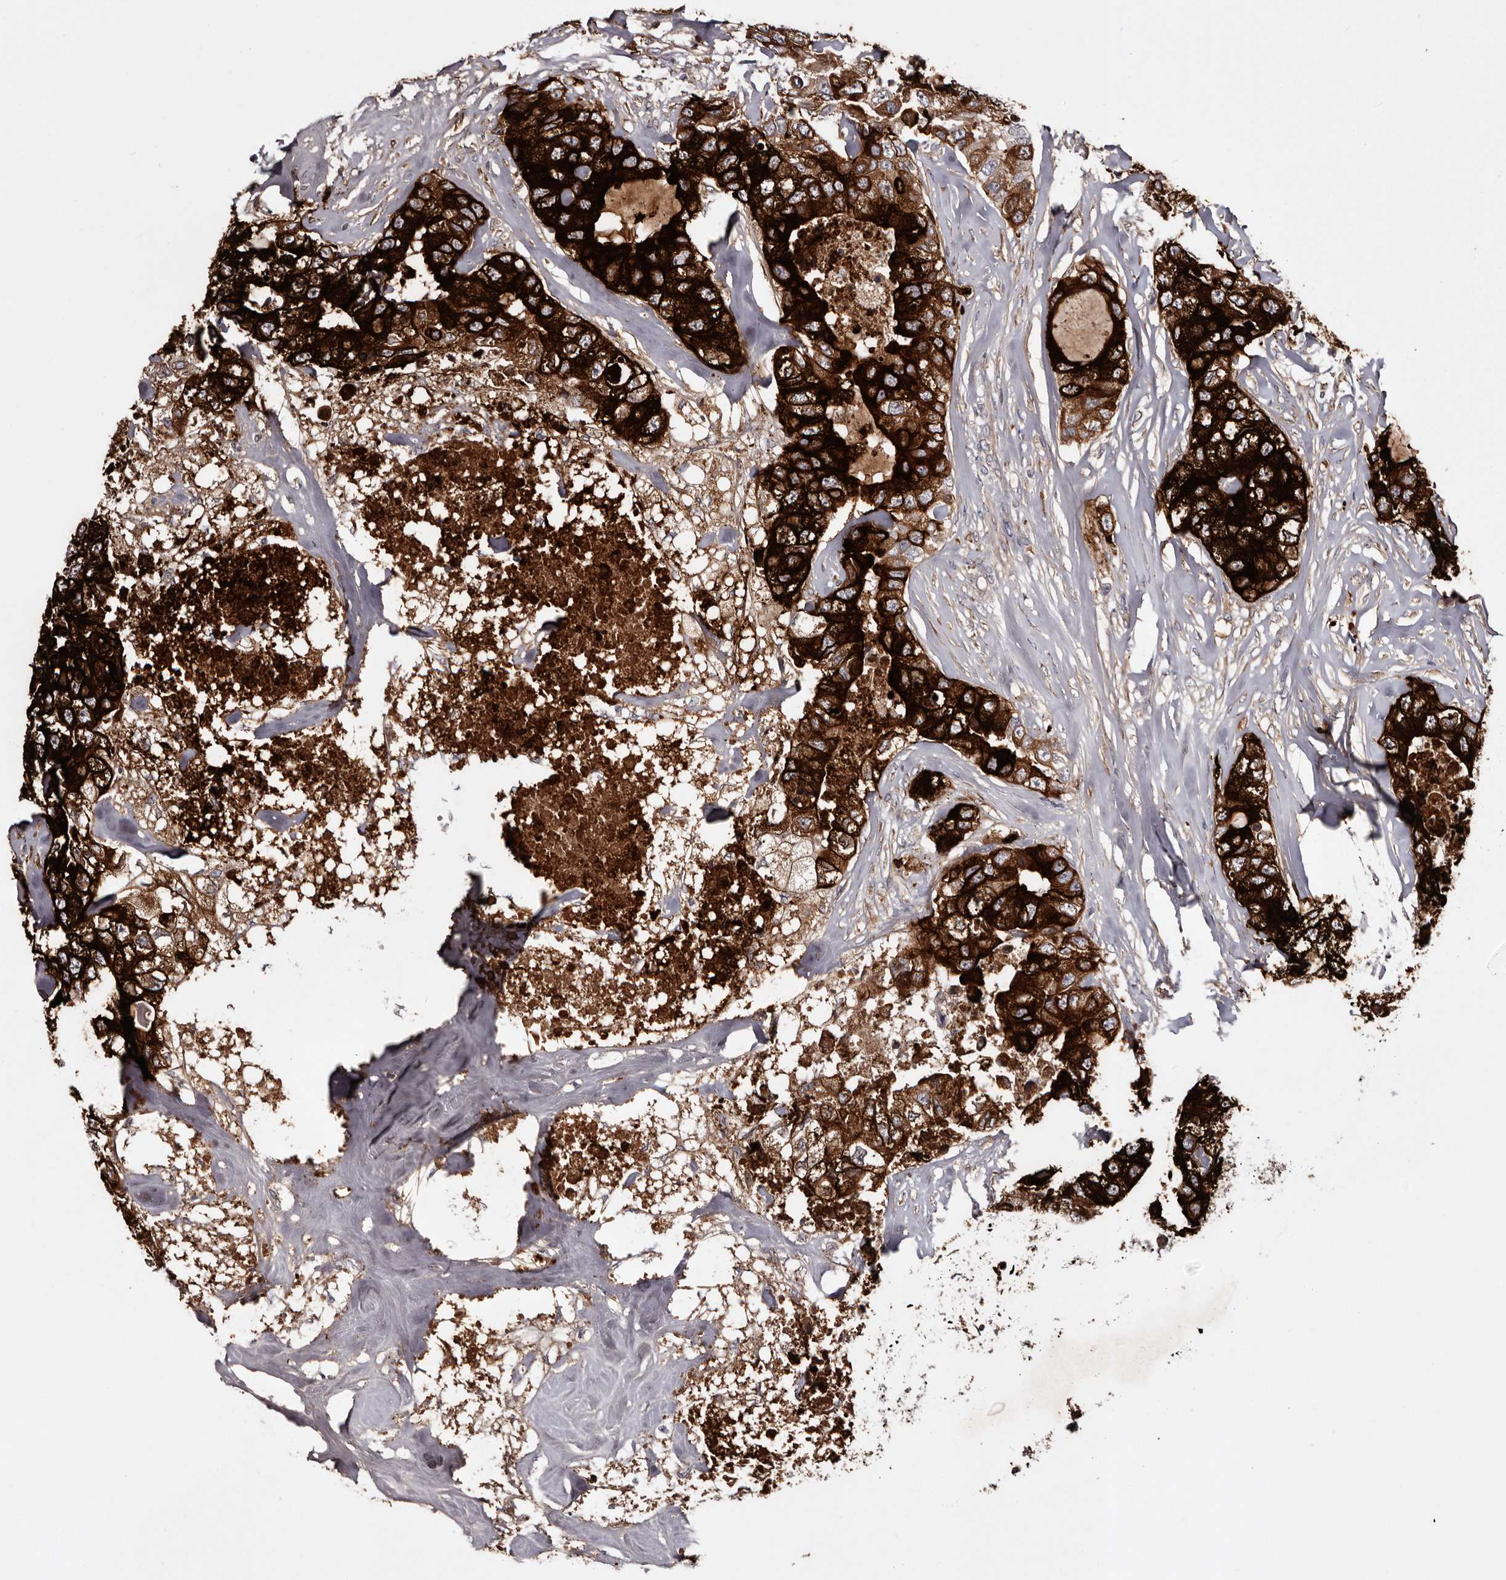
{"staining": {"intensity": "strong", "quantity": ">75%", "location": "cytoplasmic/membranous"}, "tissue": "breast cancer", "cell_type": "Tumor cells", "image_type": "cancer", "snomed": [{"axis": "morphology", "description": "Duct carcinoma"}, {"axis": "topography", "description": "Breast"}], "caption": "IHC image of neoplastic tissue: human breast cancer (invasive ductal carcinoma) stained using IHC demonstrates high levels of strong protein expression localized specifically in the cytoplasmic/membranous of tumor cells, appearing as a cytoplasmic/membranous brown color.", "gene": "CYP1B1", "patient": {"sex": "female", "age": 62}}